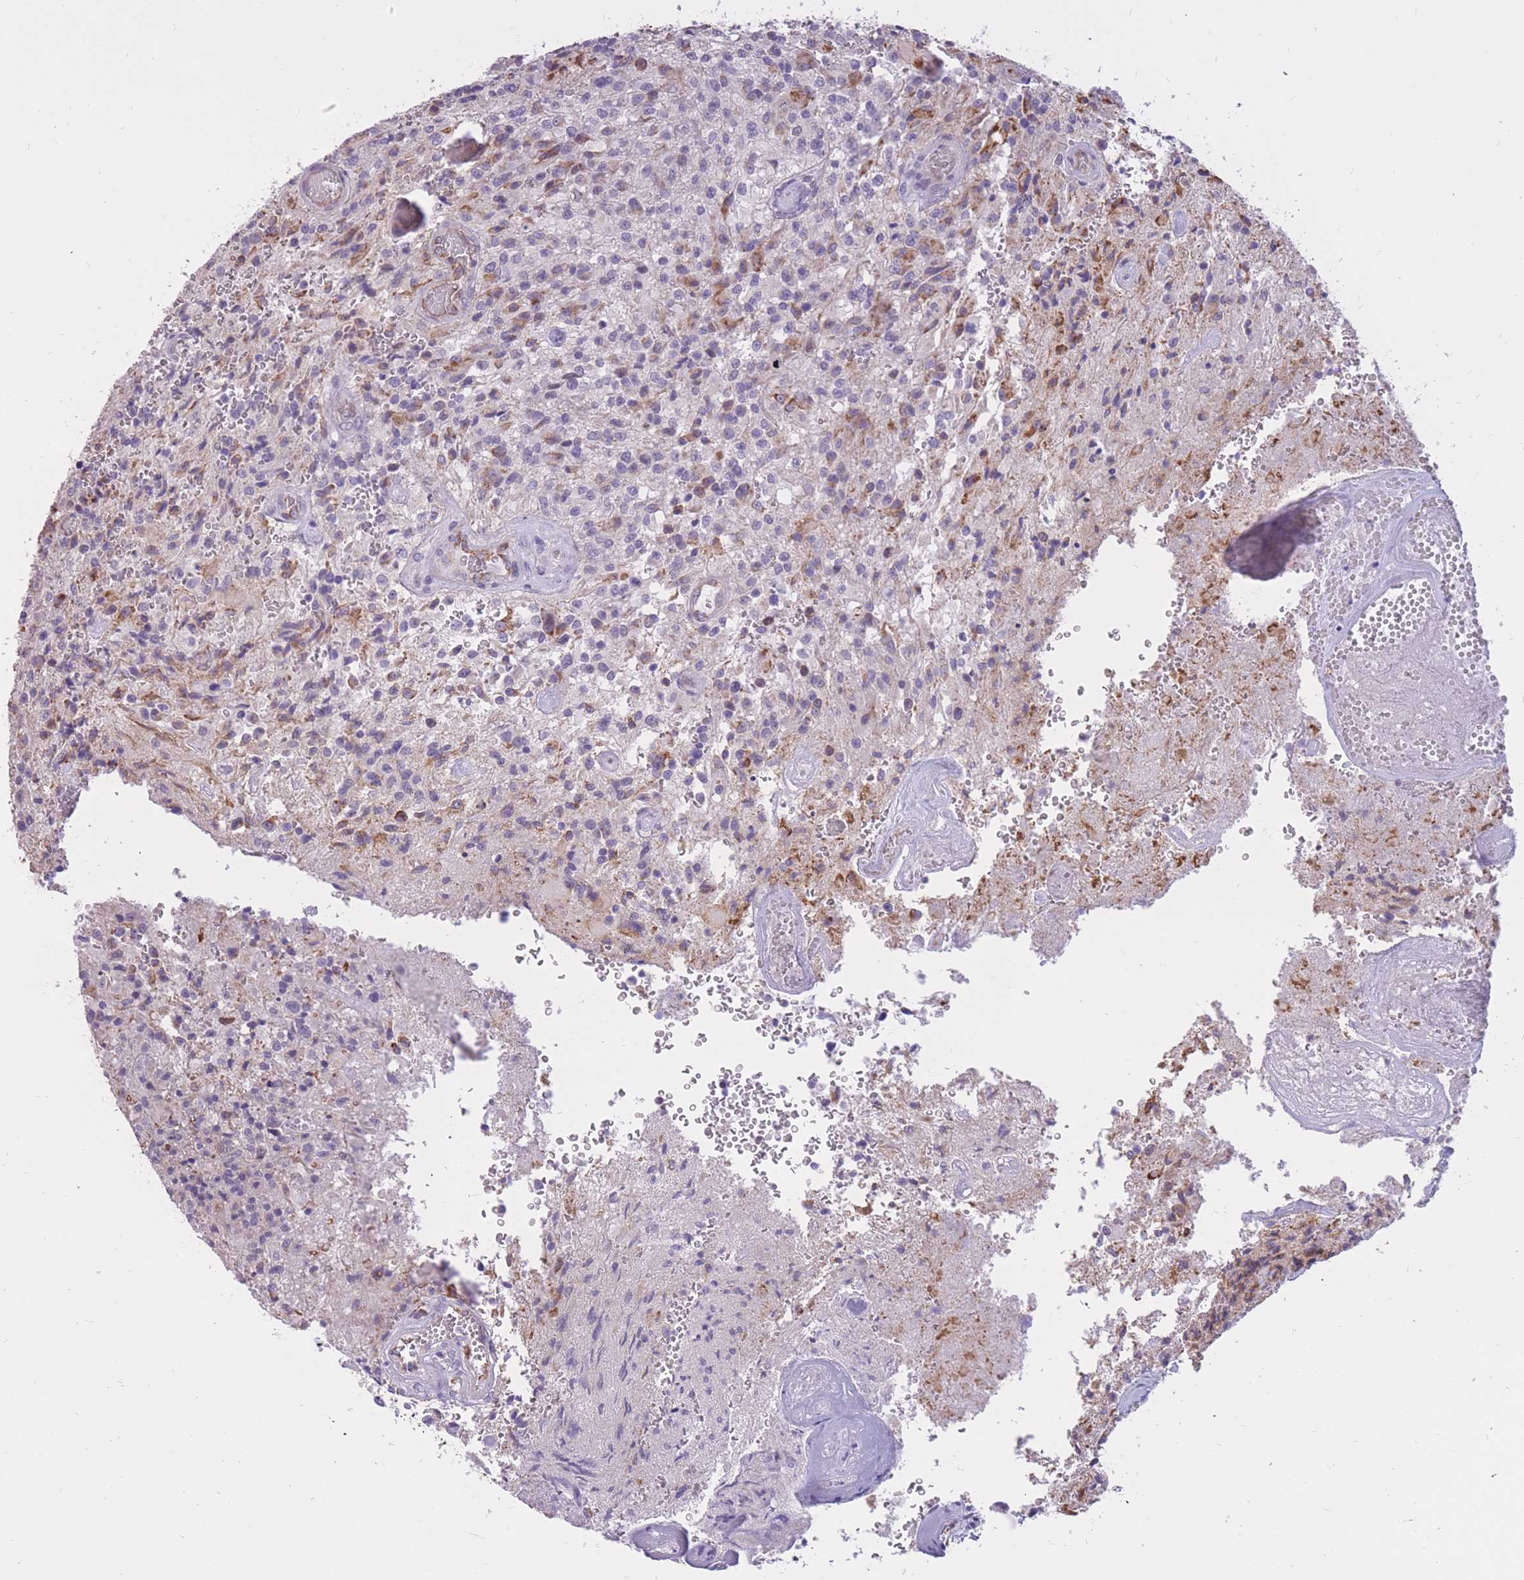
{"staining": {"intensity": "moderate", "quantity": "<25%", "location": "cytoplasmic/membranous"}, "tissue": "glioma", "cell_type": "Tumor cells", "image_type": "cancer", "snomed": [{"axis": "morphology", "description": "Normal tissue, NOS"}, {"axis": "morphology", "description": "Glioma, malignant, High grade"}, {"axis": "topography", "description": "Cerebral cortex"}], "caption": "There is low levels of moderate cytoplasmic/membranous staining in tumor cells of malignant high-grade glioma, as demonstrated by immunohistochemical staining (brown color).", "gene": "RNF170", "patient": {"sex": "male", "age": 56}}